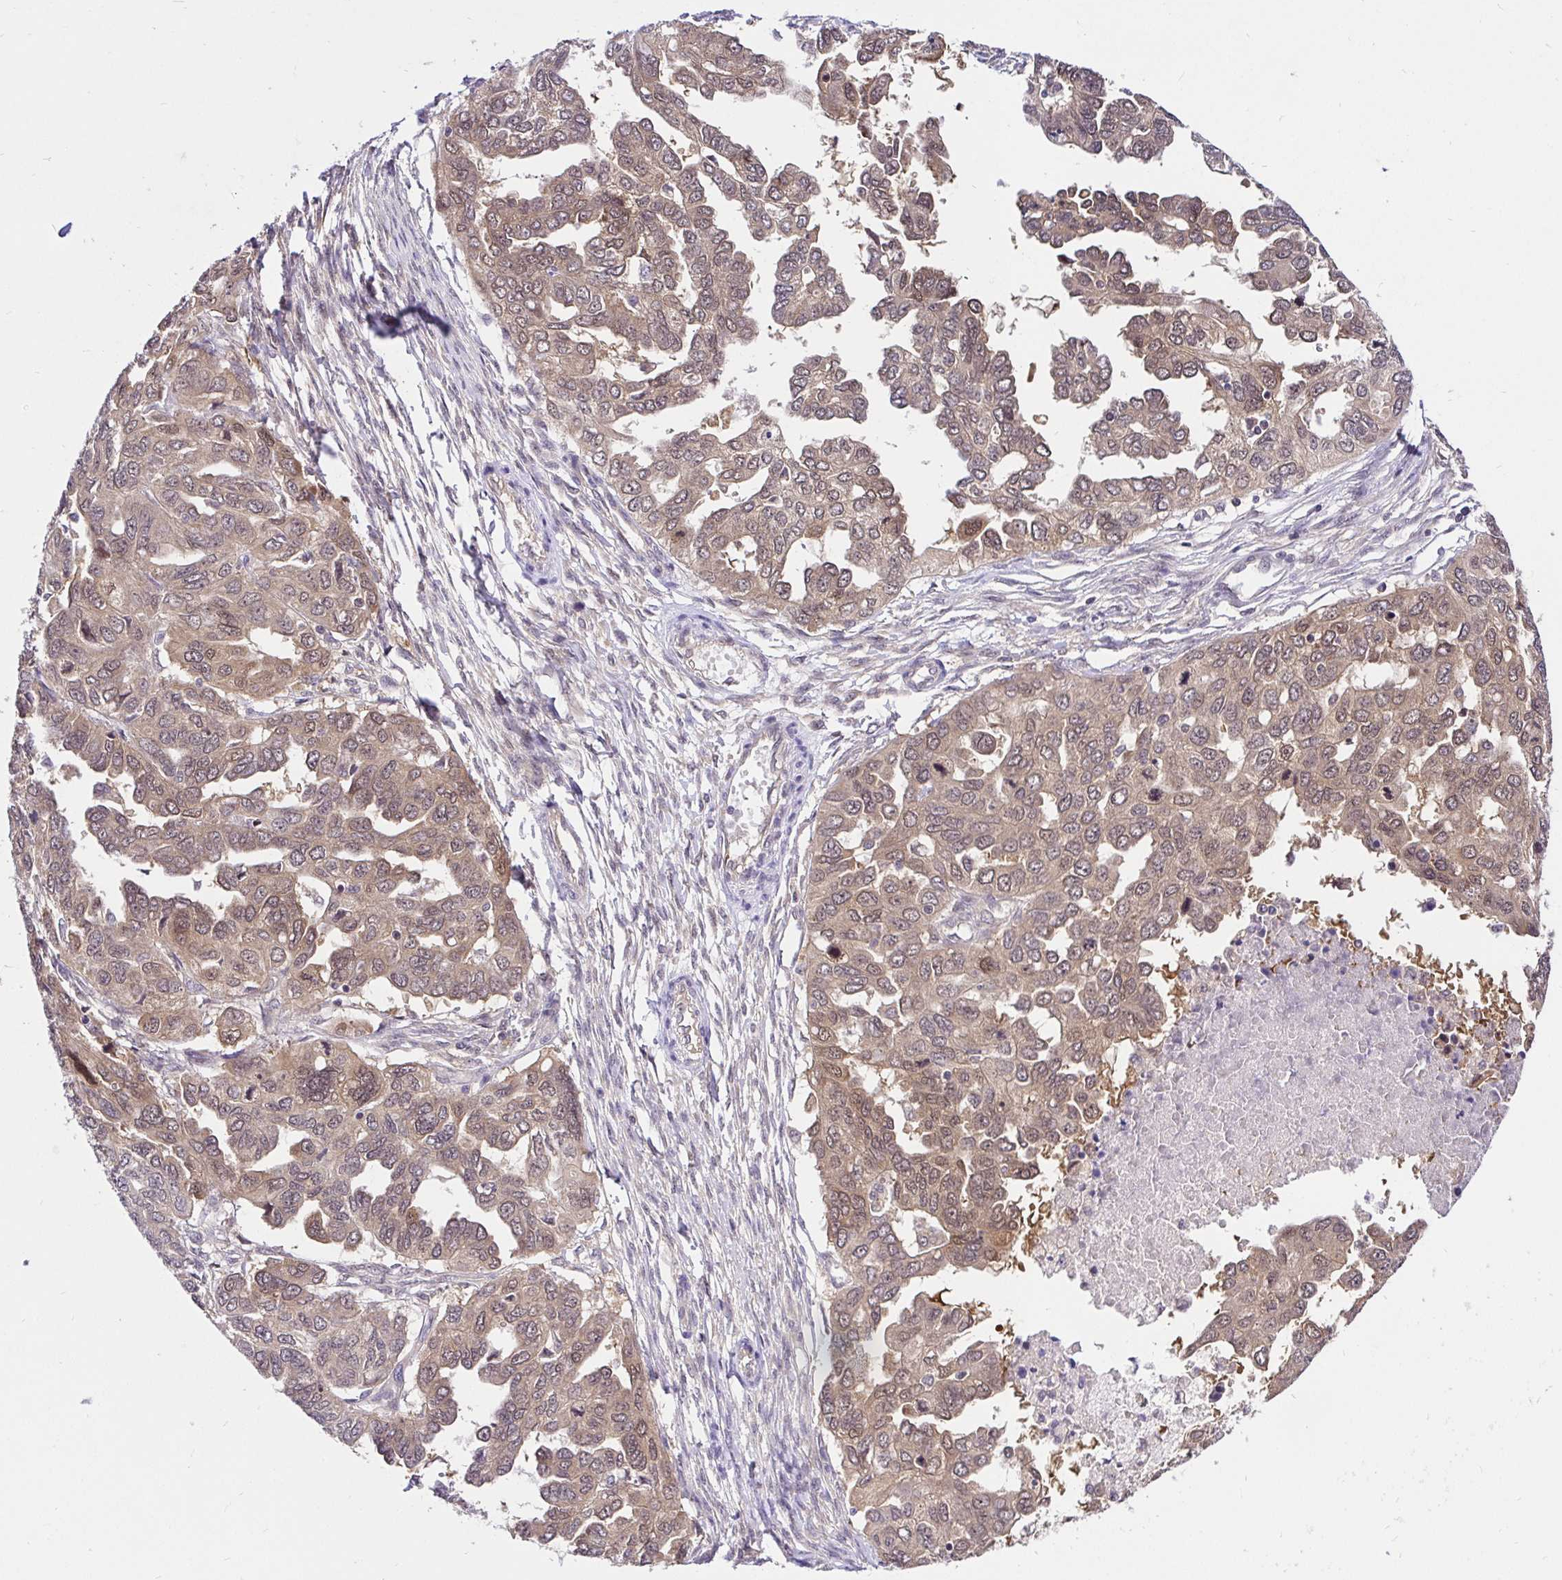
{"staining": {"intensity": "weak", "quantity": ">75%", "location": "cytoplasmic/membranous,nuclear"}, "tissue": "ovarian cancer", "cell_type": "Tumor cells", "image_type": "cancer", "snomed": [{"axis": "morphology", "description": "Cystadenocarcinoma, serous, NOS"}, {"axis": "topography", "description": "Ovary"}], "caption": "Protein staining of ovarian cancer tissue exhibits weak cytoplasmic/membranous and nuclear expression in approximately >75% of tumor cells.", "gene": "UBE2M", "patient": {"sex": "female", "age": 53}}